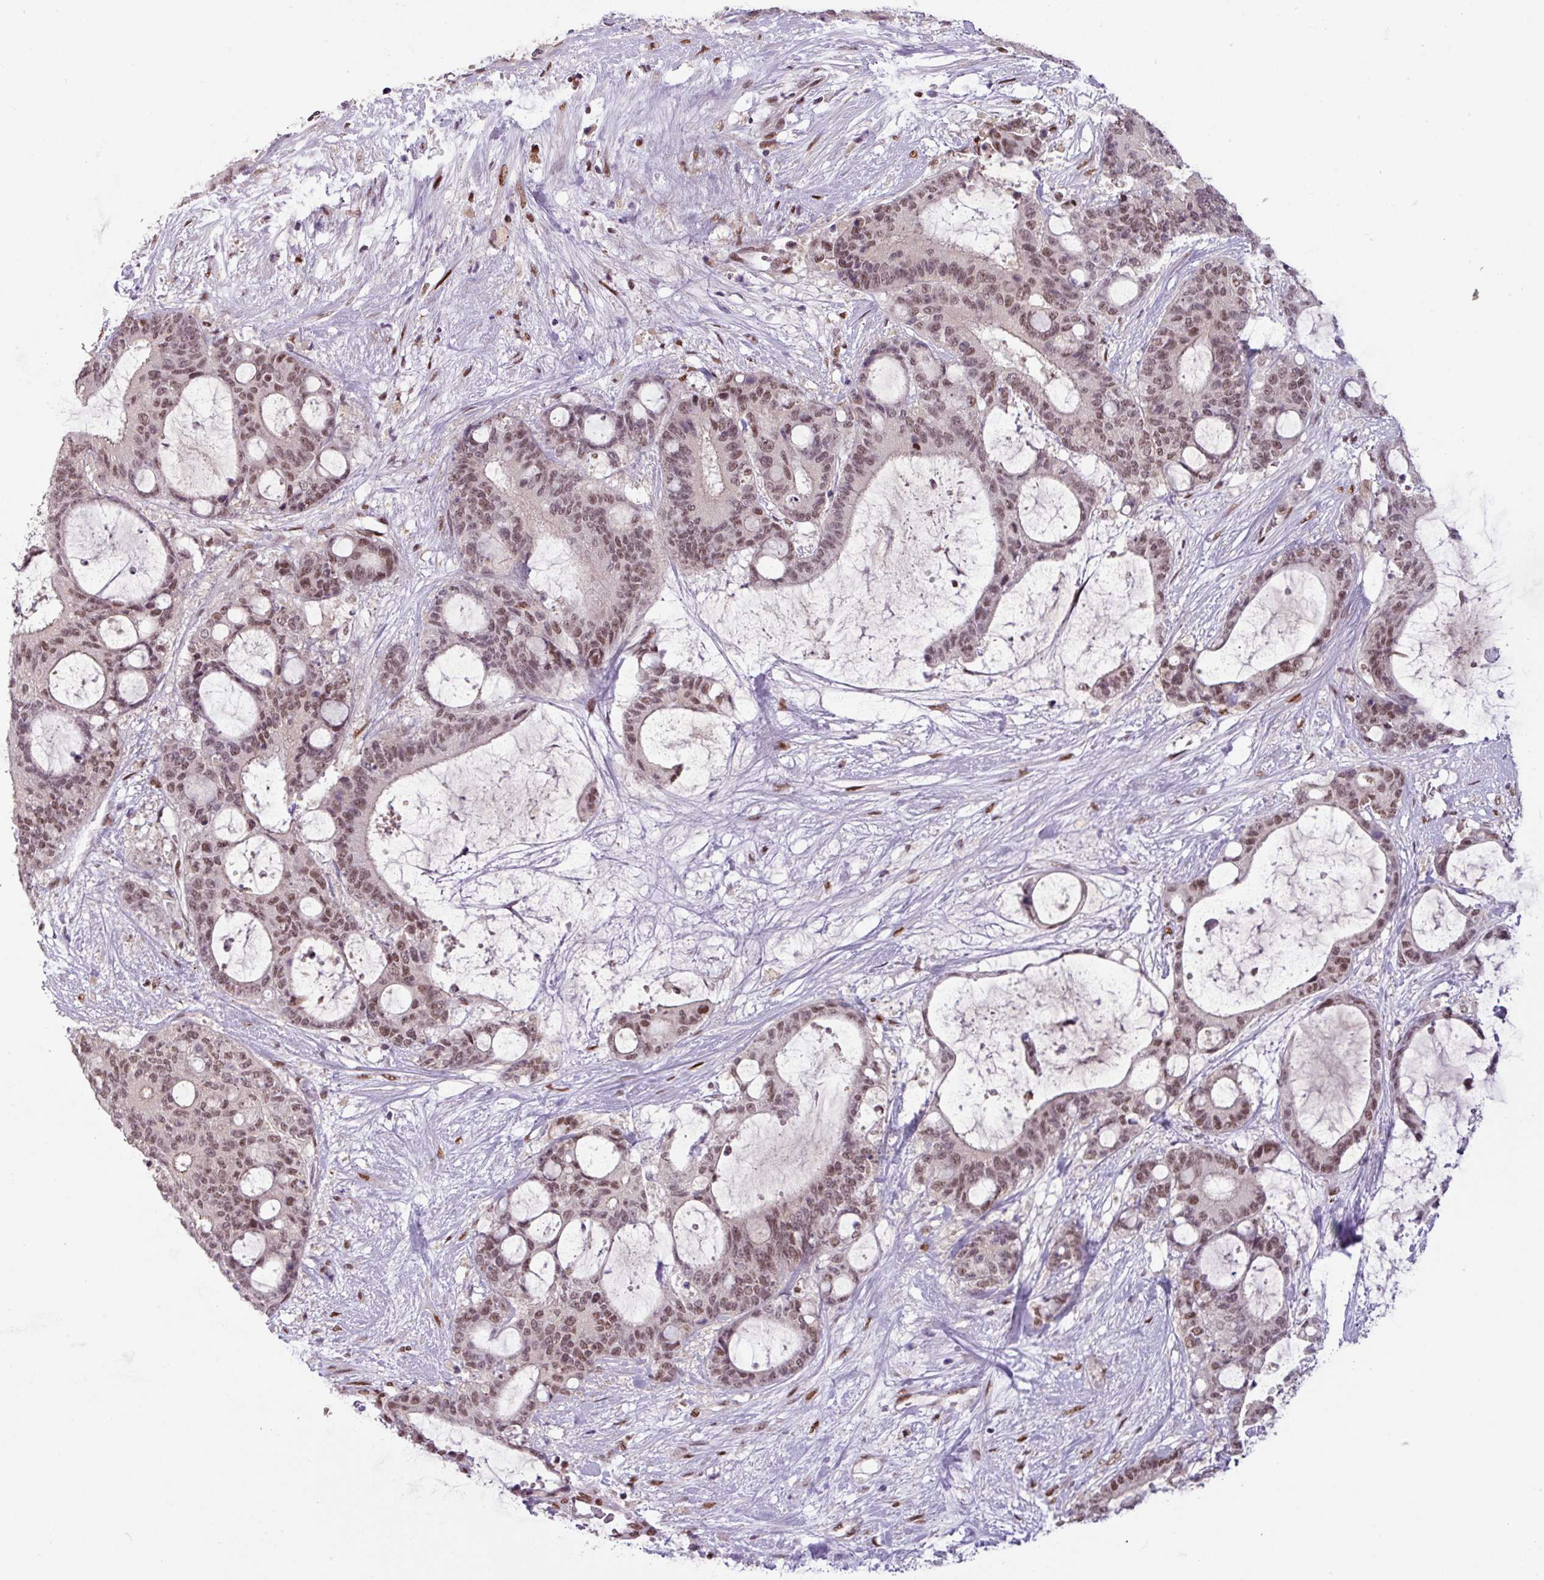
{"staining": {"intensity": "moderate", "quantity": ">75%", "location": "nuclear"}, "tissue": "liver cancer", "cell_type": "Tumor cells", "image_type": "cancer", "snomed": [{"axis": "morphology", "description": "Normal tissue, NOS"}, {"axis": "morphology", "description": "Cholangiocarcinoma"}, {"axis": "topography", "description": "Liver"}, {"axis": "topography", "description": "Peripheral nerve tissue"}], "caption": "A brown stain highlights moderate nuclear staining of a protein in human liver cancer tumor cells. (Stains: DAB in brown, nuclei in blue, Microscopy: brightfield microscopy at high magnification).", "gene": "IRF2BPL", "patient": {"sex": "female", "age": 73}}